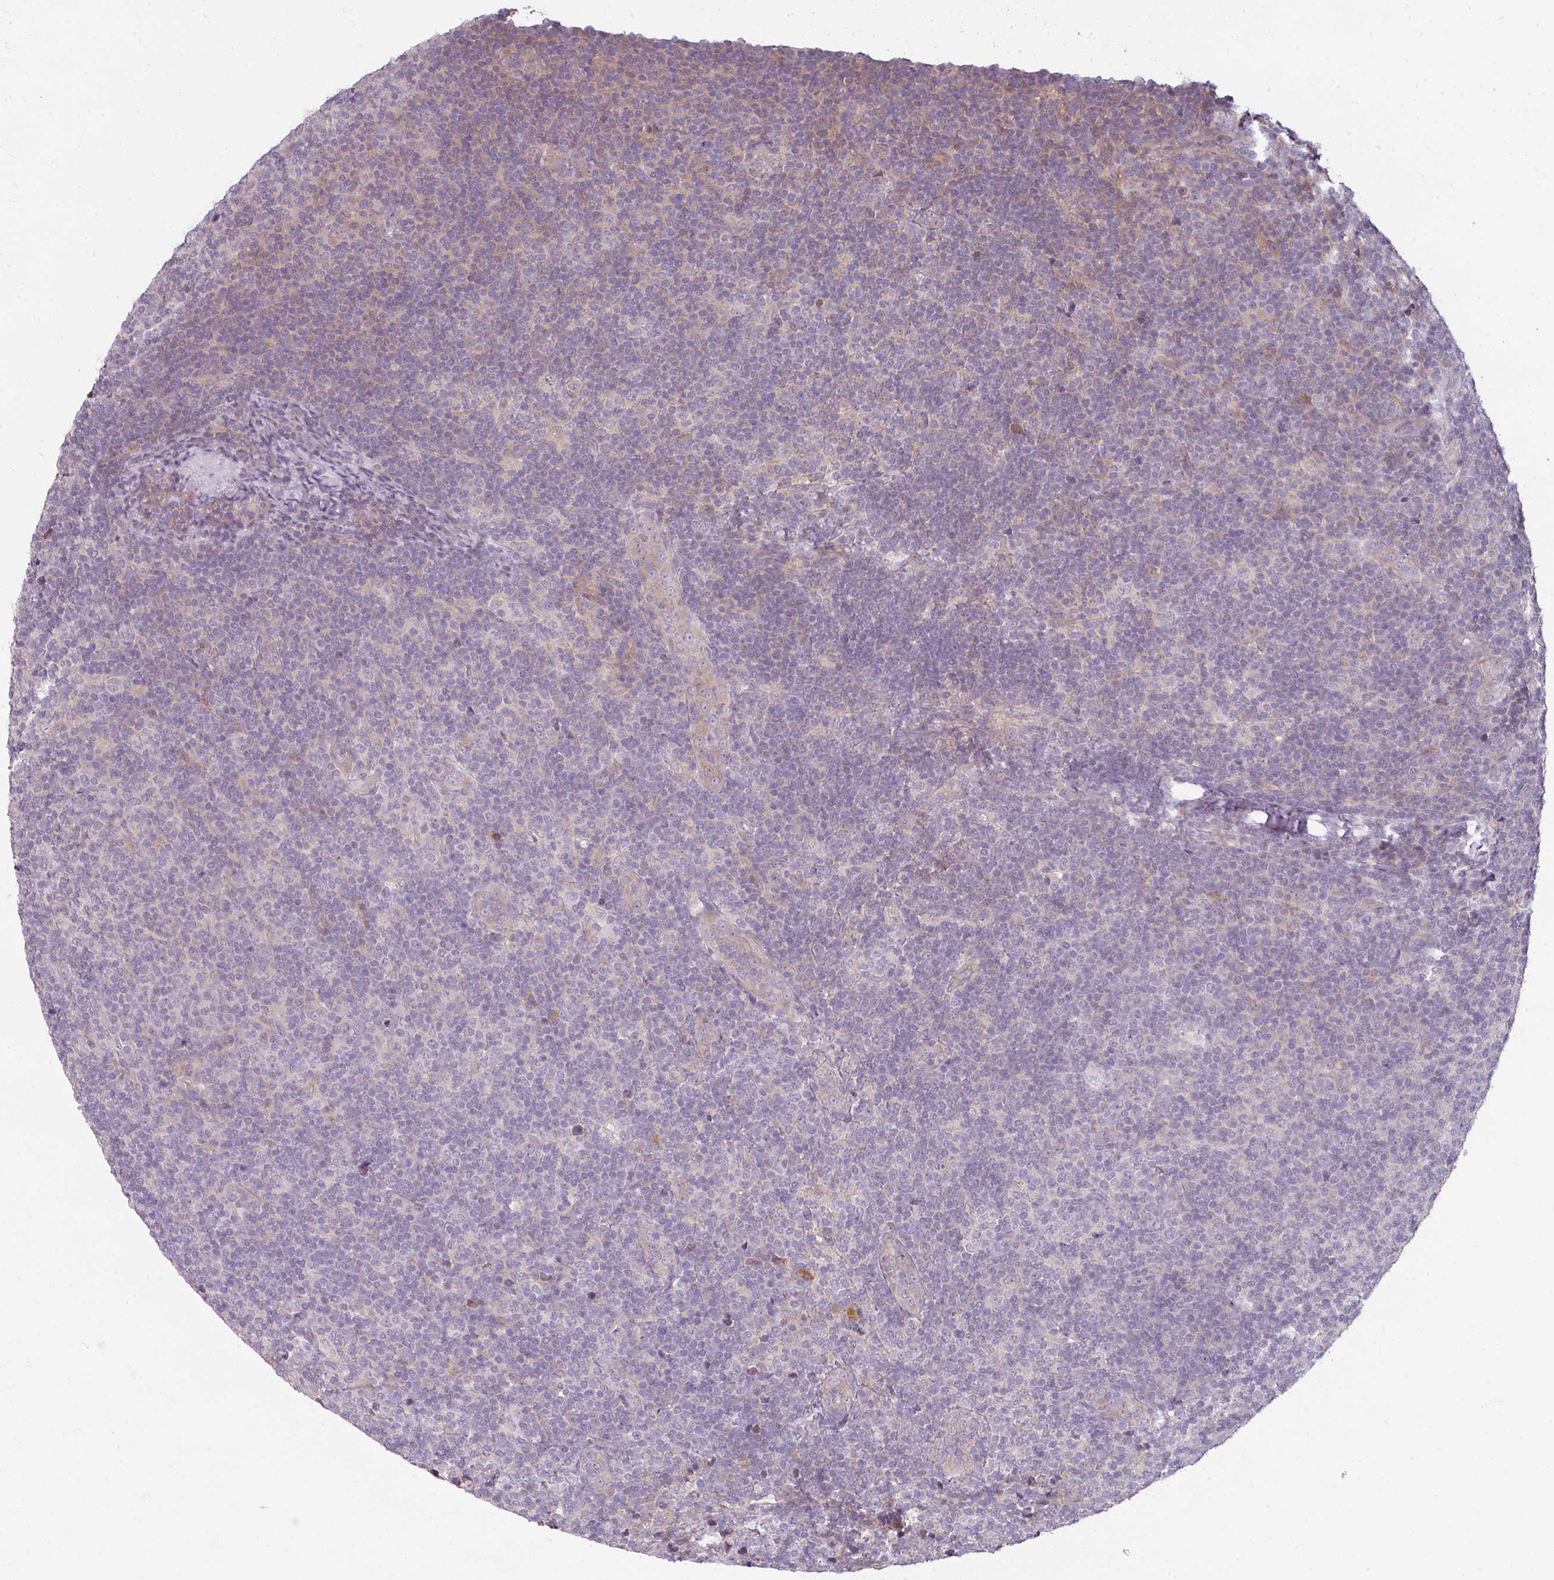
{"staining": {"intensity": "negative", "quantity": "none", "location": "none"}, "tissue": "lymphoma", "cell_type": "Tumor cells", "image_type": "cancer", "snomed": [{"axis": "morphology", "description": "Malignant lymphoma, non-Hodgkin's type, Low grade"}, {"axis": "topography", "description": "Lymph node"}], "caption": "A micrograph of human lymphoma is negative for staining in tumor cells.", "gene": "MYMK", "patient": {"sex": "male", "age": 66}}